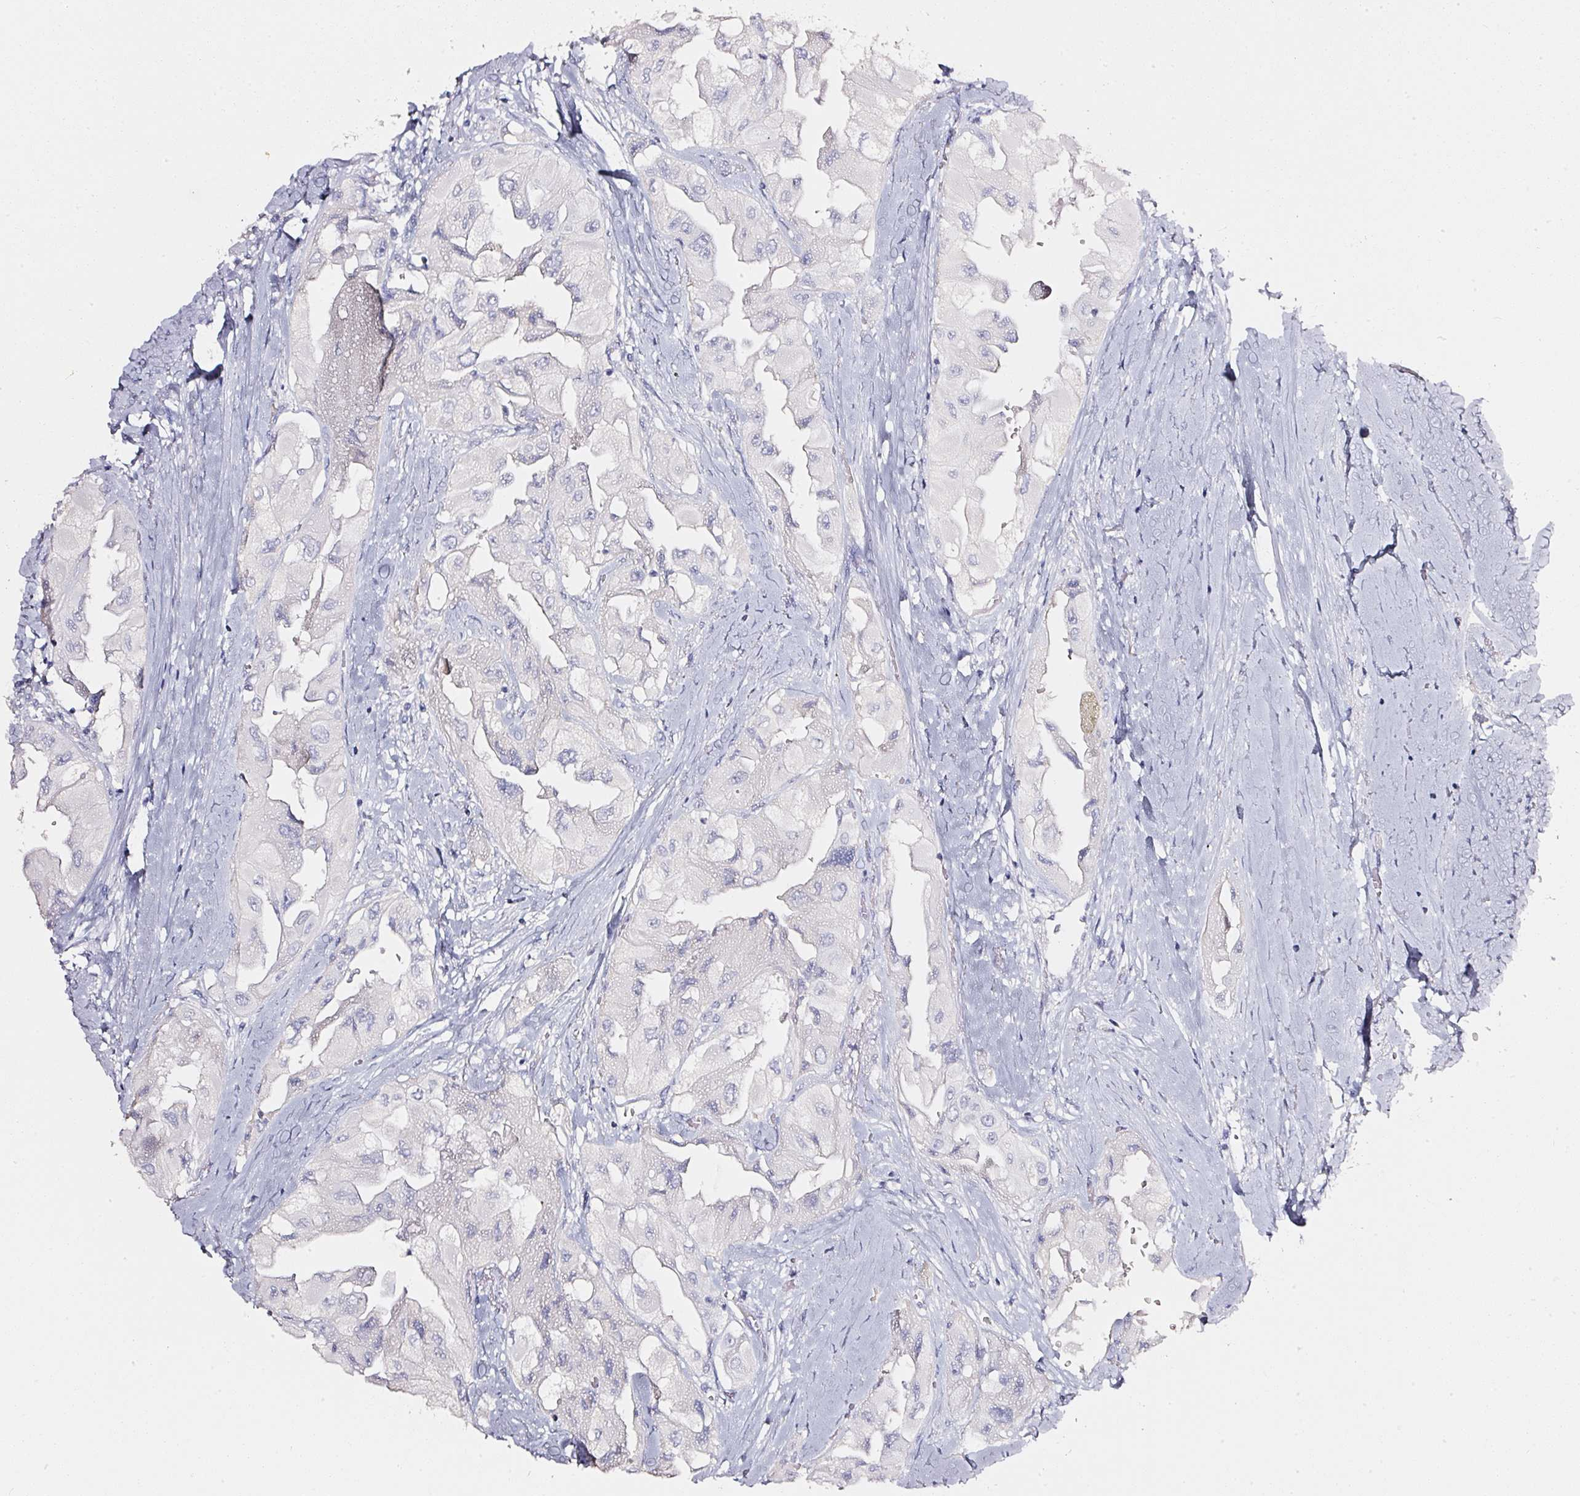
{"staining": {"intensity": "negative", "quantity": "none", "location": "none"}, "tissue": "thyroid cancer", "cell_type": "Tumor cells", "image_type": "cancer", "snomed": [{"axis": "morphology", "description": "Normal tissue, NOS"}, {"axis": "morphology", "description": "Papillary adenocarcinoma, NOS"}, {"axis": "topography", "description": "Thyroid gland"}], "caption": "Thyroid papillary adenocarcinoma stained for a protein using immunohistochemistry demonstrates no staining tumor cells.", "gene": "PDXDC1", "patient": {"sex": "female", "age": 59}}